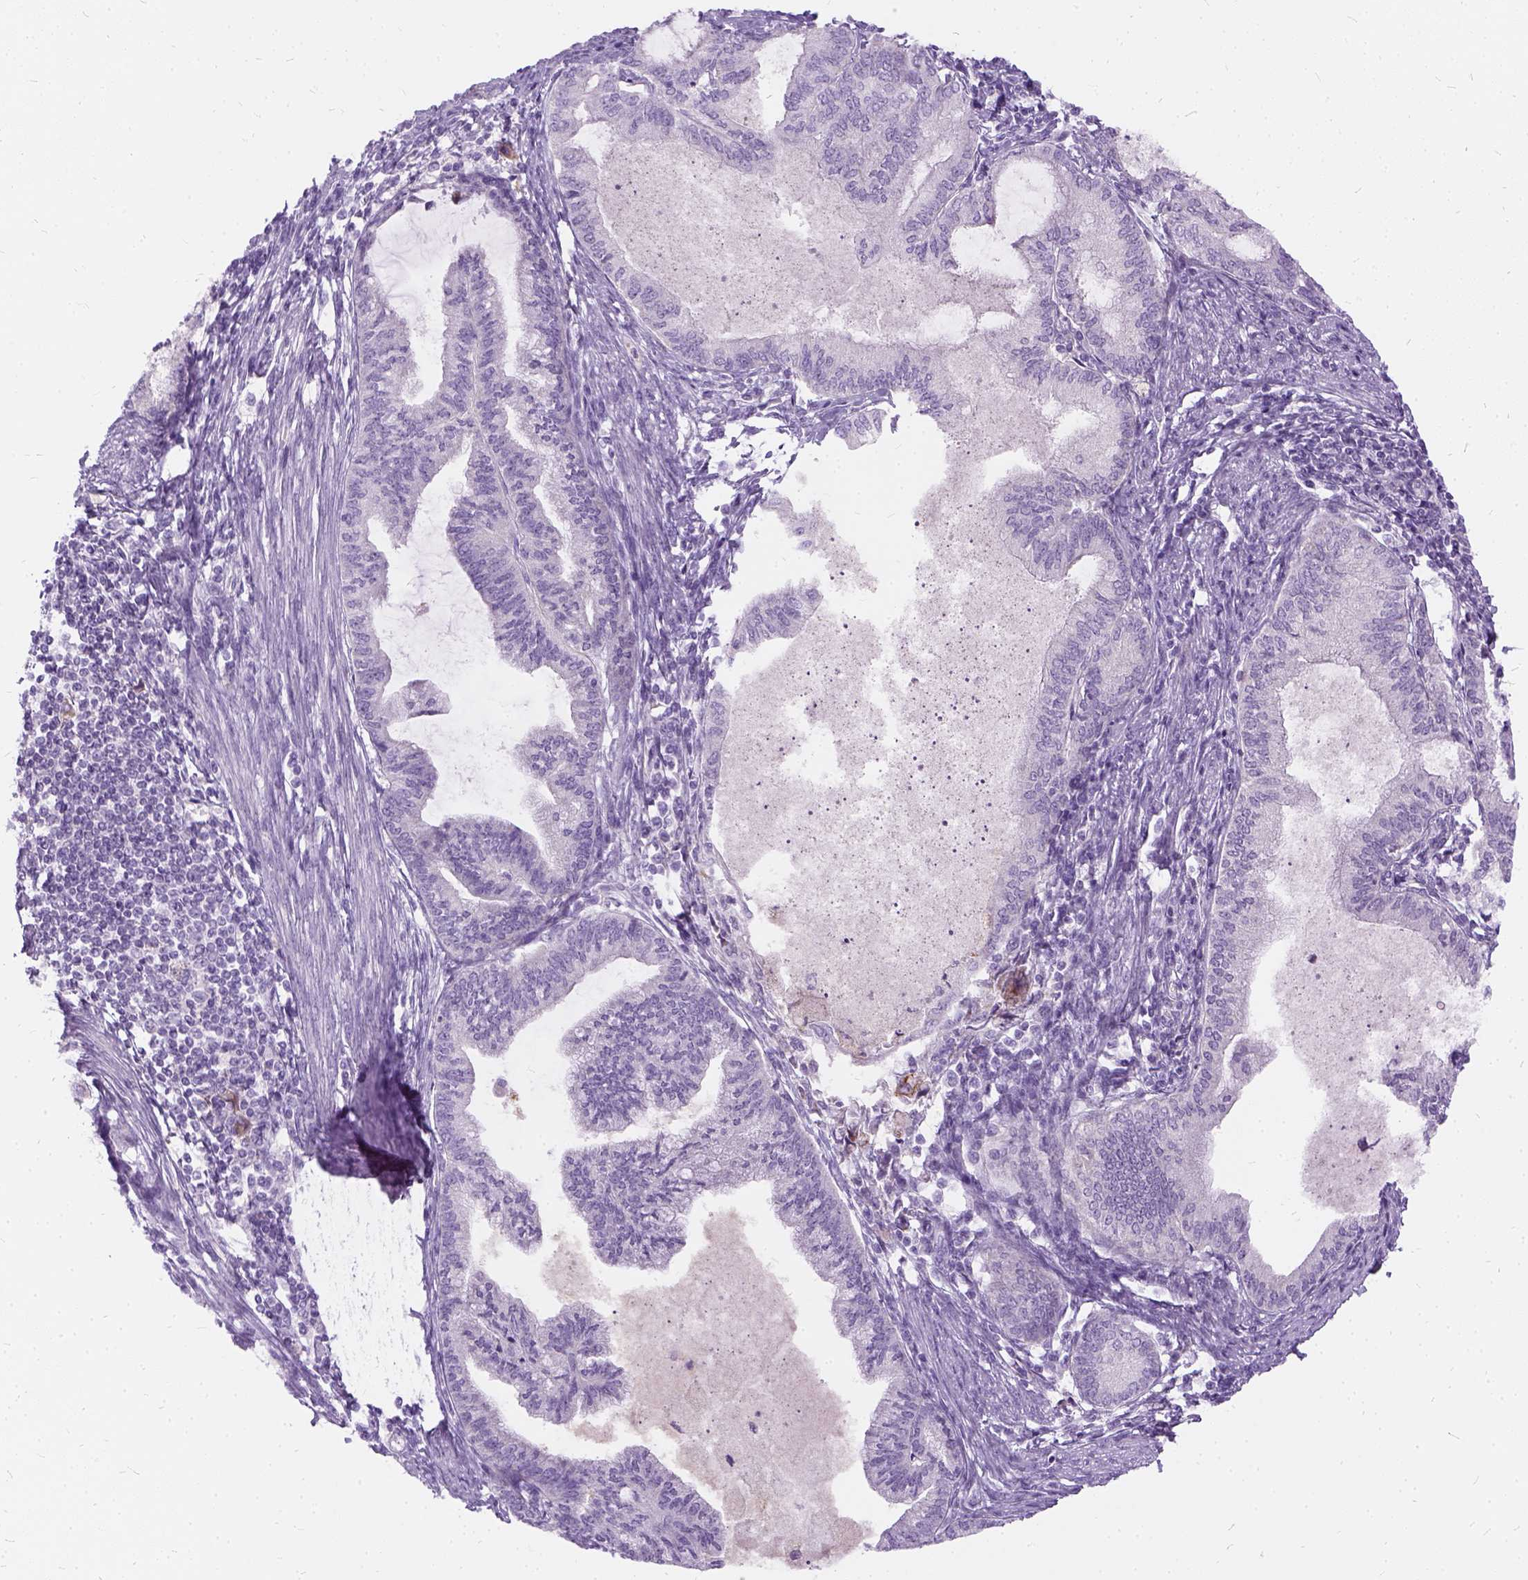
{"staining": {"intensity": "negative", "quantity": "none", "location": "none"}, "tissue": "endometrial cancer", "cell_type": "Tumor cells", "image_type": "cancer", "snomed": [{"axis": "morphology", "description": "Adenocarcinoma, NOS"}, {"axis": "topography", "description": "Endometrium"}], "caption": "The image exhibits no staining of tumor cells in adenocarcinoma (endometrial).", "gene": "FDX1", "patient": {"sex": "female", "age": 86}}